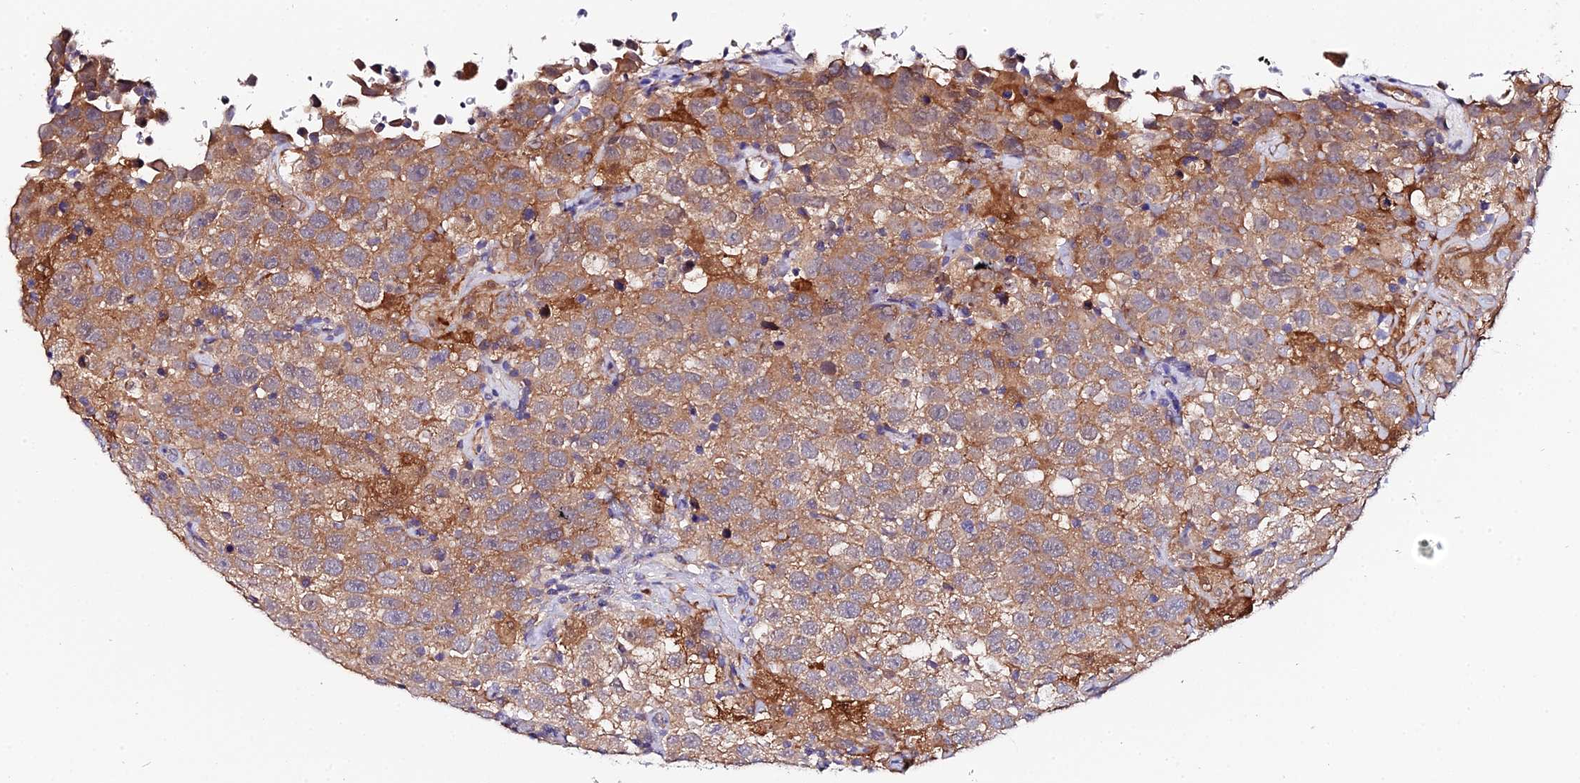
{"staining": {"intensity": "moderate", "quantity": ">75%", "location": "cytoplasmic/membranous"}, "tissue": "testis cancer", "cell_type": "Tumor cells", "image_type": "cancer", "snomed": [{"axis": "morphology", "description": "Seminoma, NOS"}, {"axis": "topography", "description": "Testis"}], "caption": "Protein expression by immunohistochemistry shows moderate cytoplasmic/membranous expression in about >75% of tumor cells in testis seminoma. (DAB IHC with brightfield microscopy, high magnification).", "gene": "ZBED8", "patient": {"sex": "male", "age": 41}}